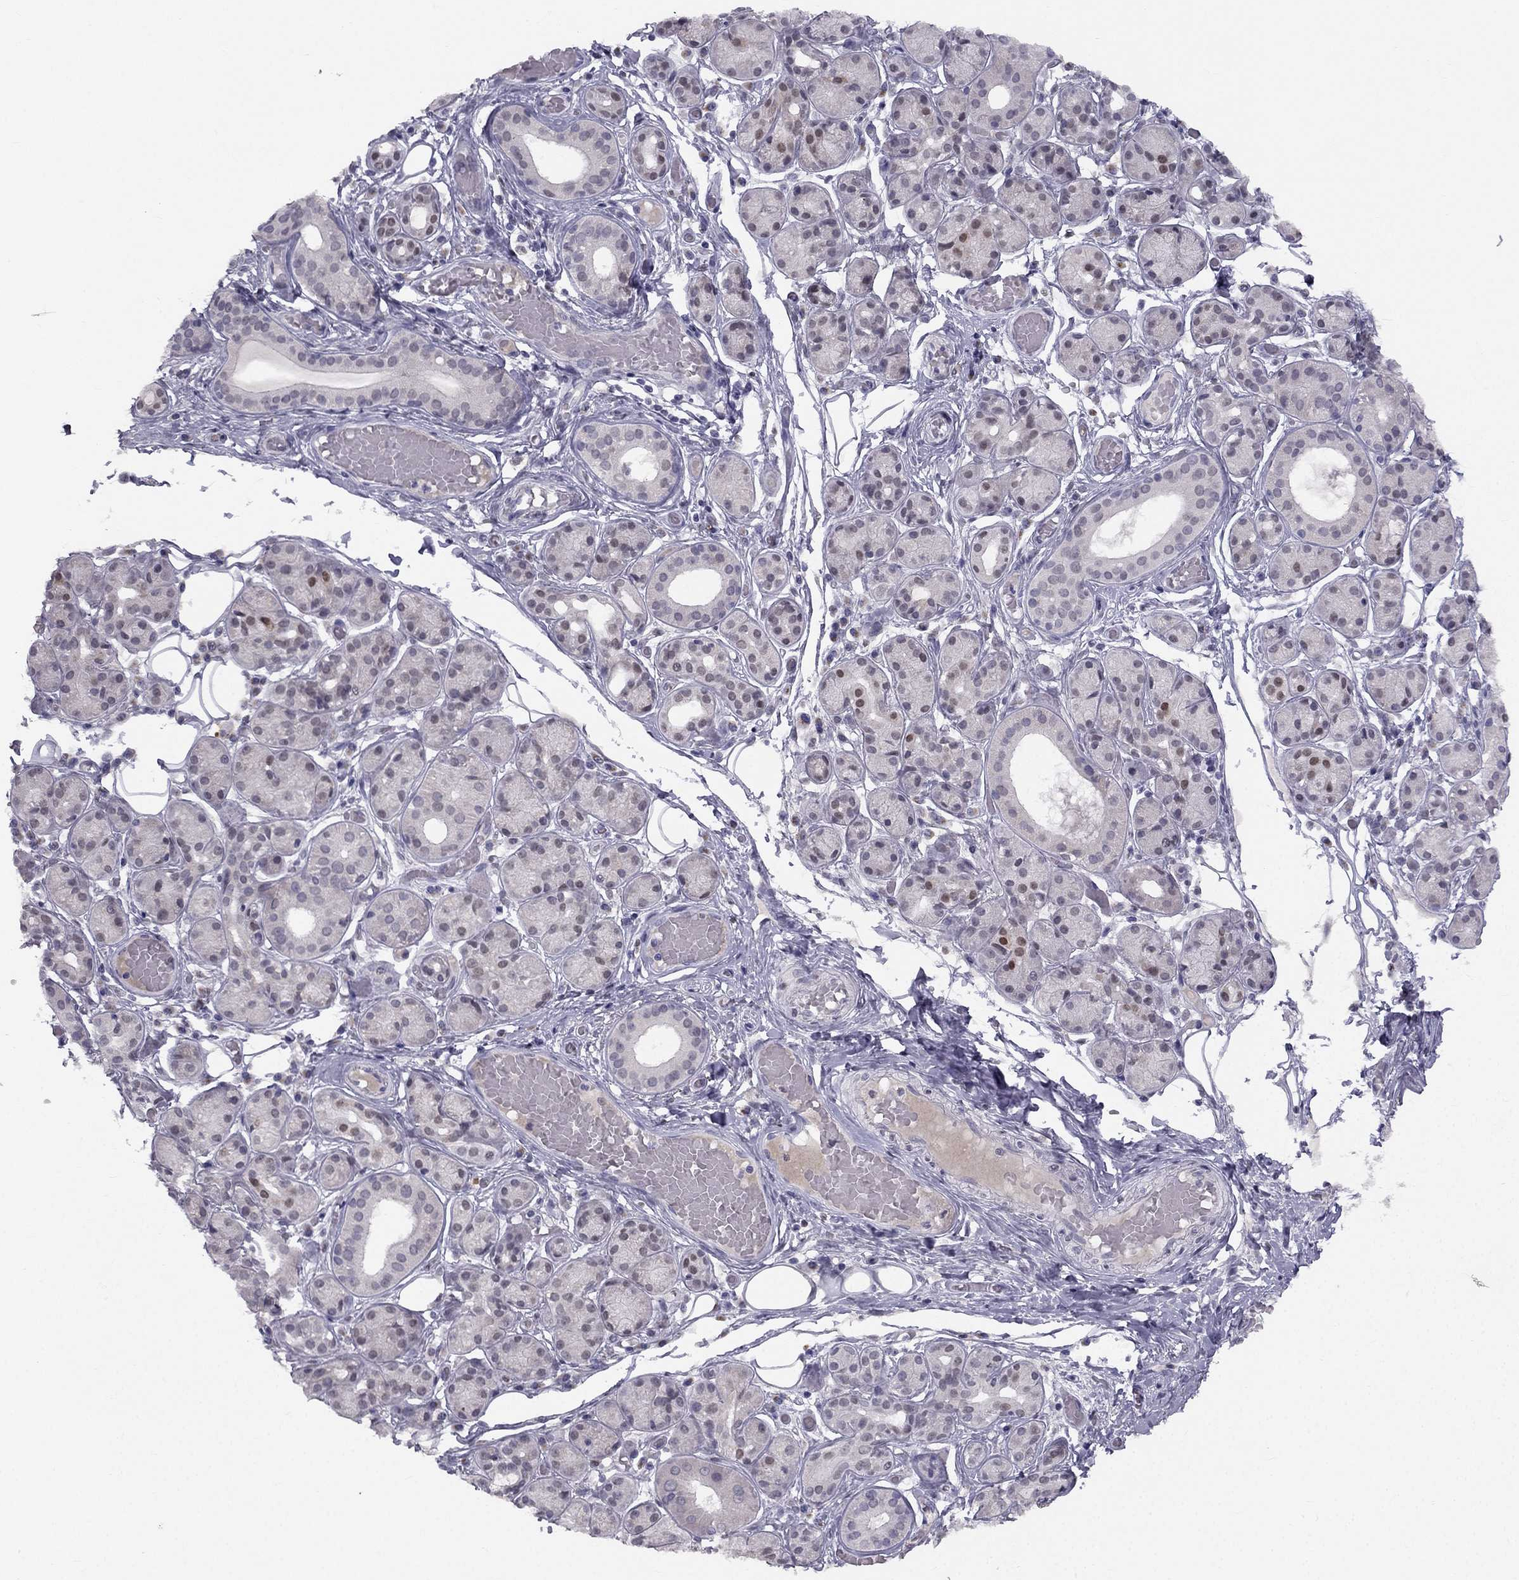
{"staining": {"intensity": "moderate", "quantity": "<25%", "location": "nuclear"}, "tissue": "salivary gland", "cell_type": "Glandular cells", "image_type": "normal", "snomed": [{"axis": "morphology", "description": "Normal tissue, NOS"}, {"axis": "topography", "description": "Salivary gland"}, {"axis": "topography", "description": "Peripheral nerve tissue"}], "caption": "High-power microscopy captured an immunohistochemistry photomicrograph of unremarkable salivary gland, revealing moderate nuclear staining in approximately <25% of glandular cells. Immunohistochemistry stains the protein in brown and the nuclei are stained blue.", "gene": "TRPS1", "patient": {"sex": "male", "age": 71}}